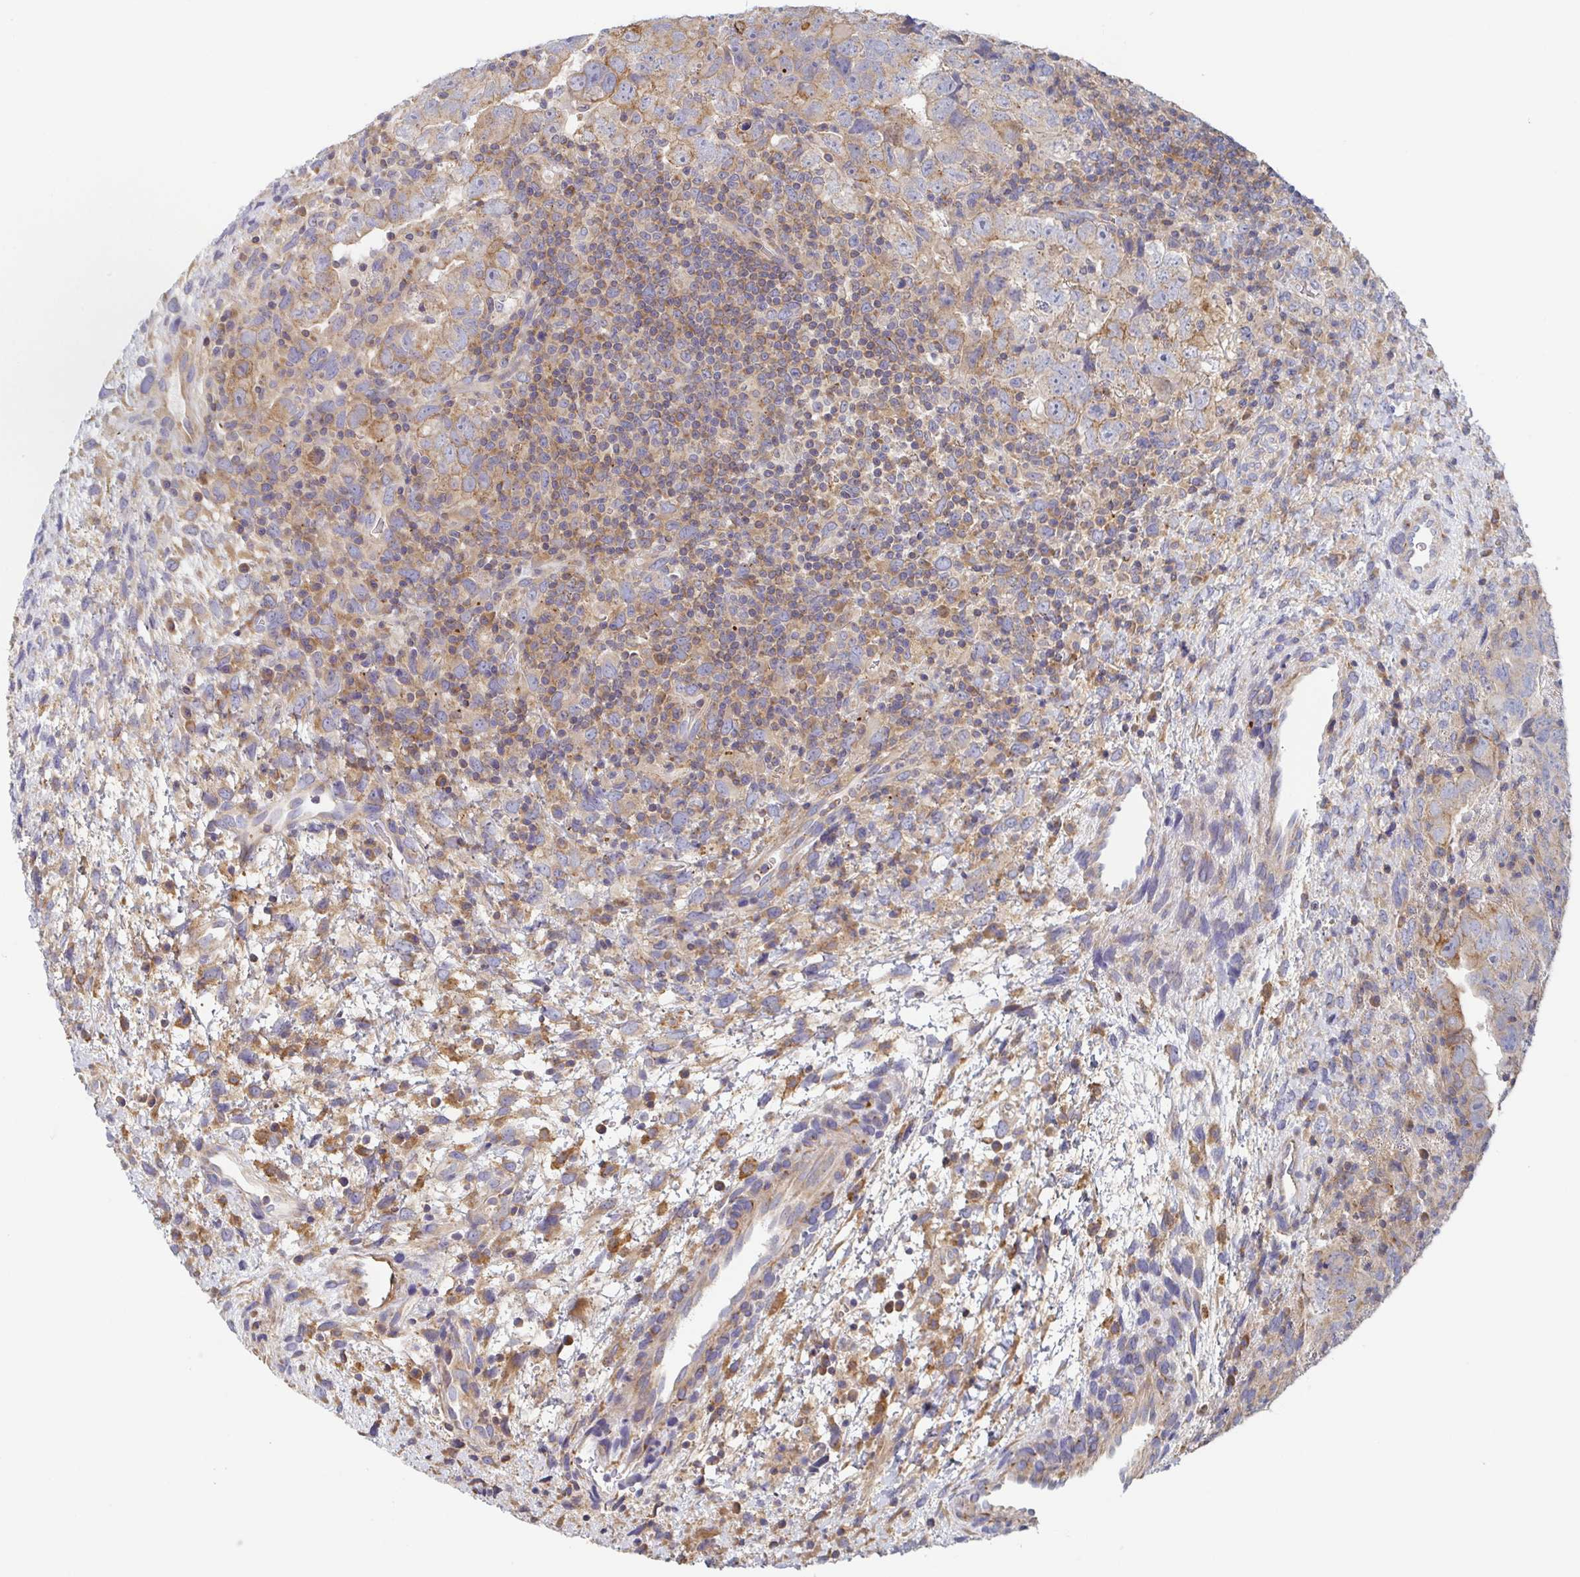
{"staining": {"intensity": "moderate", "quantity": ">75%", "location": "cytoplasmic/membranous"}, "tissue": "testis cancer", "cell_type": "Tumor cells", "image_type": "cancer", "snomed": [{"axis": "morphology", "description": "Carcinoma, Embryonal, NOS"}, {"axis": "topography", "description": "Testis"}], "caption": "Moderate cytoplasmic/membranous protein staining is seen in approximately >75% of tumor cells in embryonal carcinoma (testis).", "gene": "TUFT1", "patient": {"sex": "male", "age": 24}}